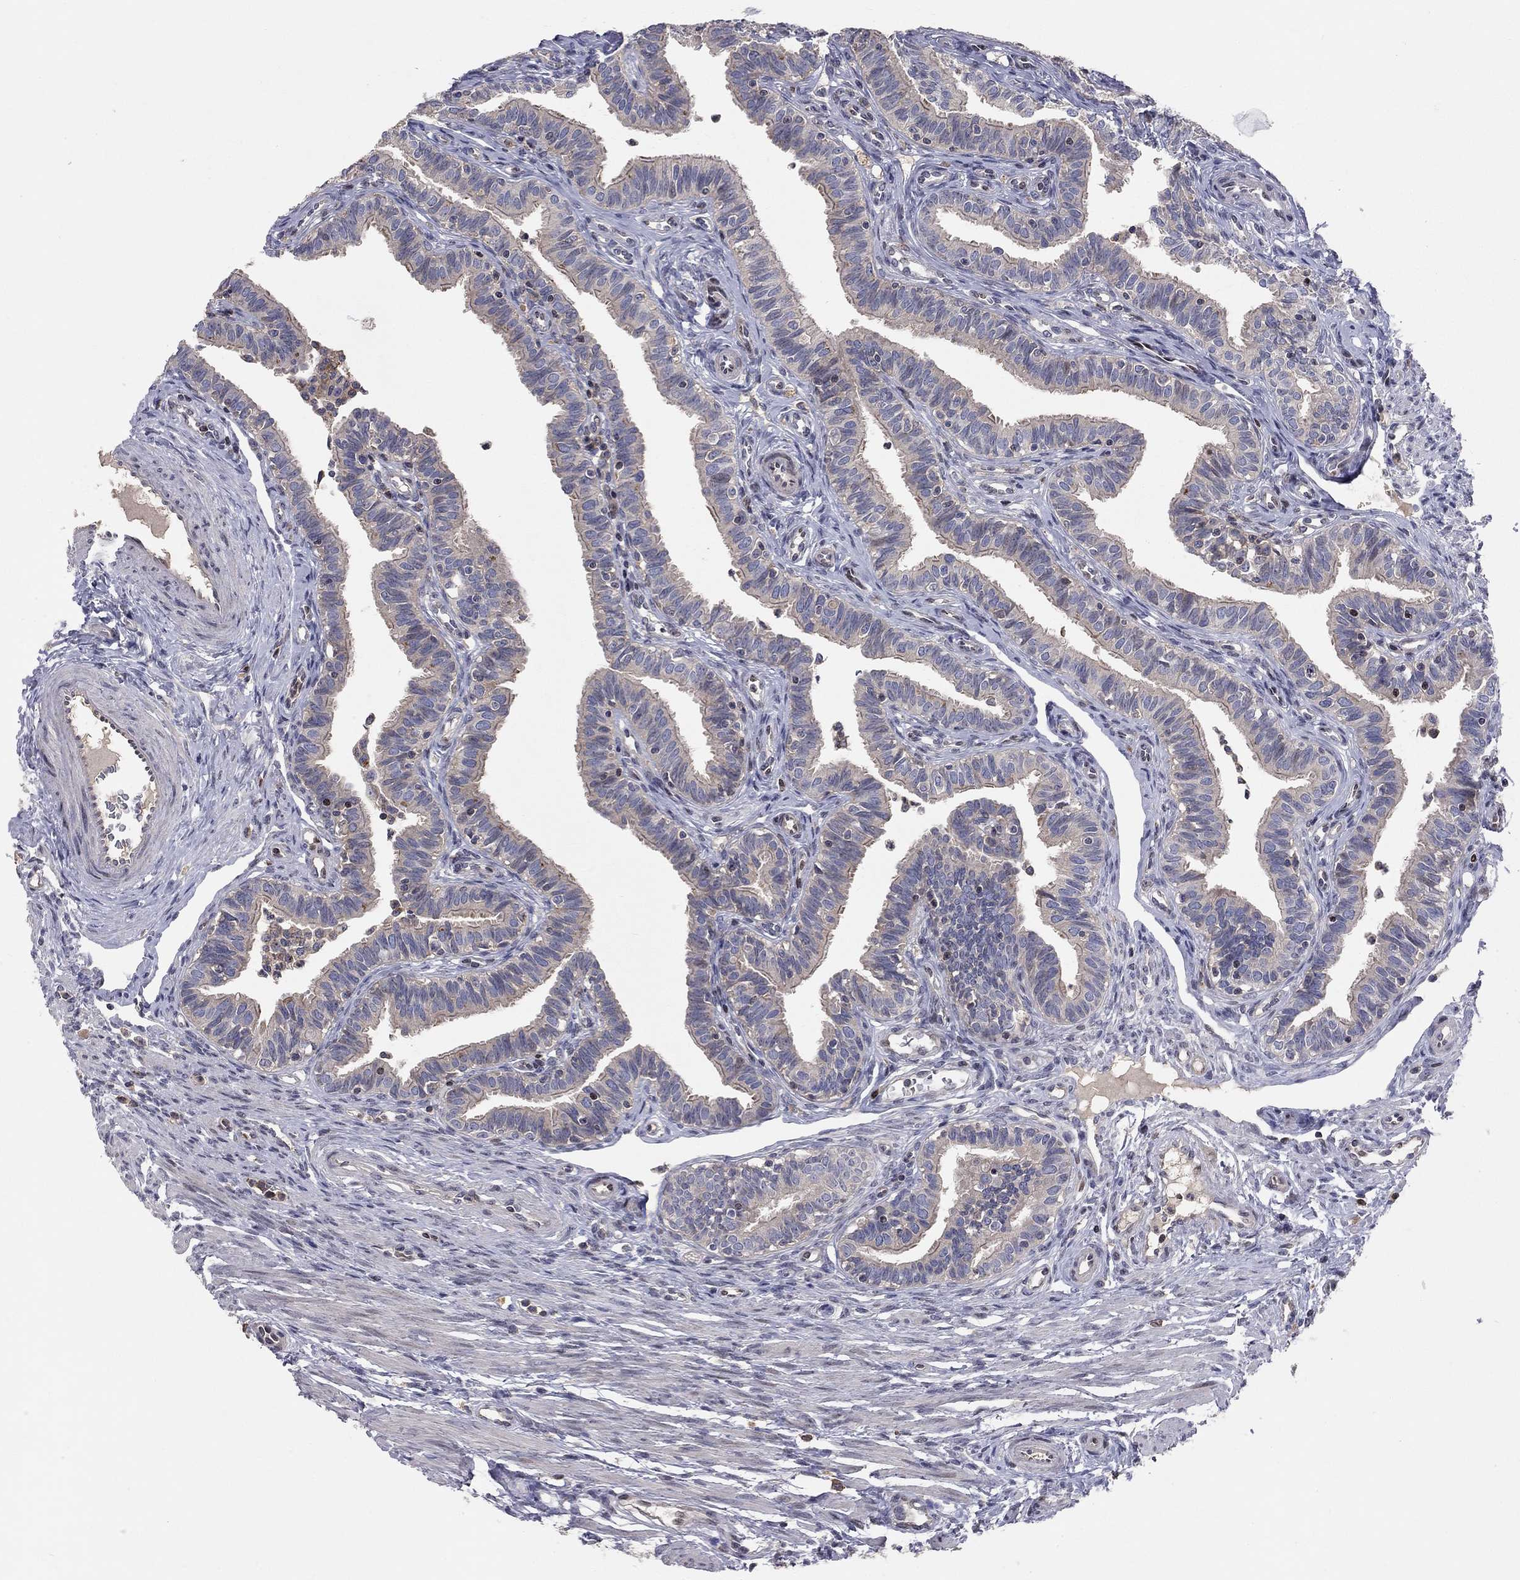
{"staining": {"intensity": "negative", "quantity": "none", "location": "none"}, "tissue": "fallopian tube", "cell_type": "Glandular cells", "image_type": "normal", "snomed": [{"axis": "morphology", "description": "Normal tissue, NOS"}, {"axis": "topography", "description": "Fallopian tube"}], "caption": "High magnification brightfield microscopy of normal fallopian tube stained with DAB (3,3'-diaminobenzidine) (brown) and counterstained with hematoxylin (blue): glandular cells show no significant staining.", "gene": "ERN2", "patient": {"sex": "female", "age": 36}}